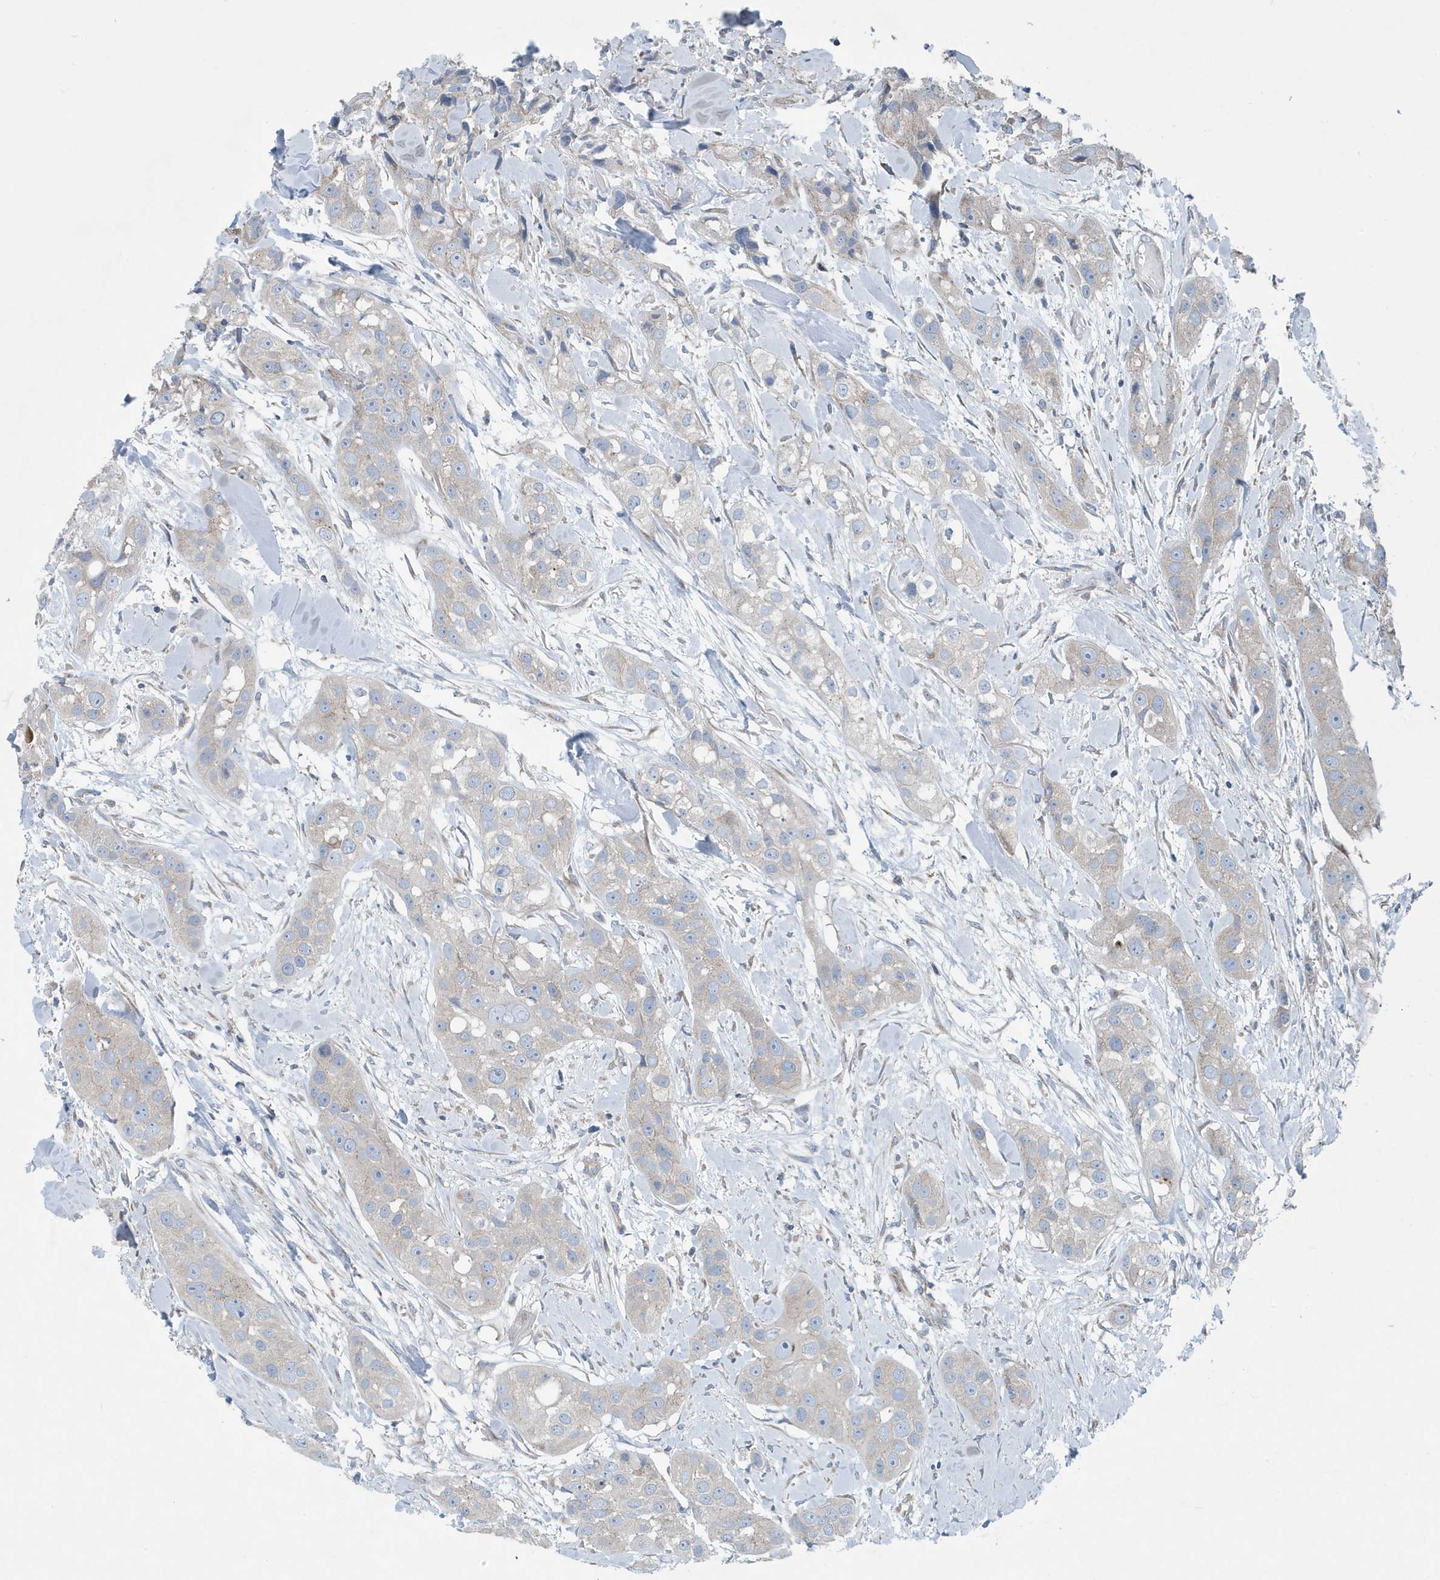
{"staining": {"intensity": "negative", "quantity": "none", "location": "none"}, "tissue": "head and neck cancer", "cell_type": "Tumor cells", "image_type": "cancer", "snomed": [{"axis": "morphology", "description": "Normal tissue, NOS"}, {"axis": "morphology", "description": "Squamous cell carcinoma, NOS"}, {"axis": "topography", "description": "Skeletal muscle"}, {"axis": "topography", "description": "Head-Neck"}], "caption": "This micrograph is of head and neck squamous cell carcinoma stained with immunohistochemistry to label a protein in brown with the nuclei are counter-stained blue. There is no staining in tumor cells.", "gene": "PPM1M", "patient": {"sex": "male", "age": 51}}